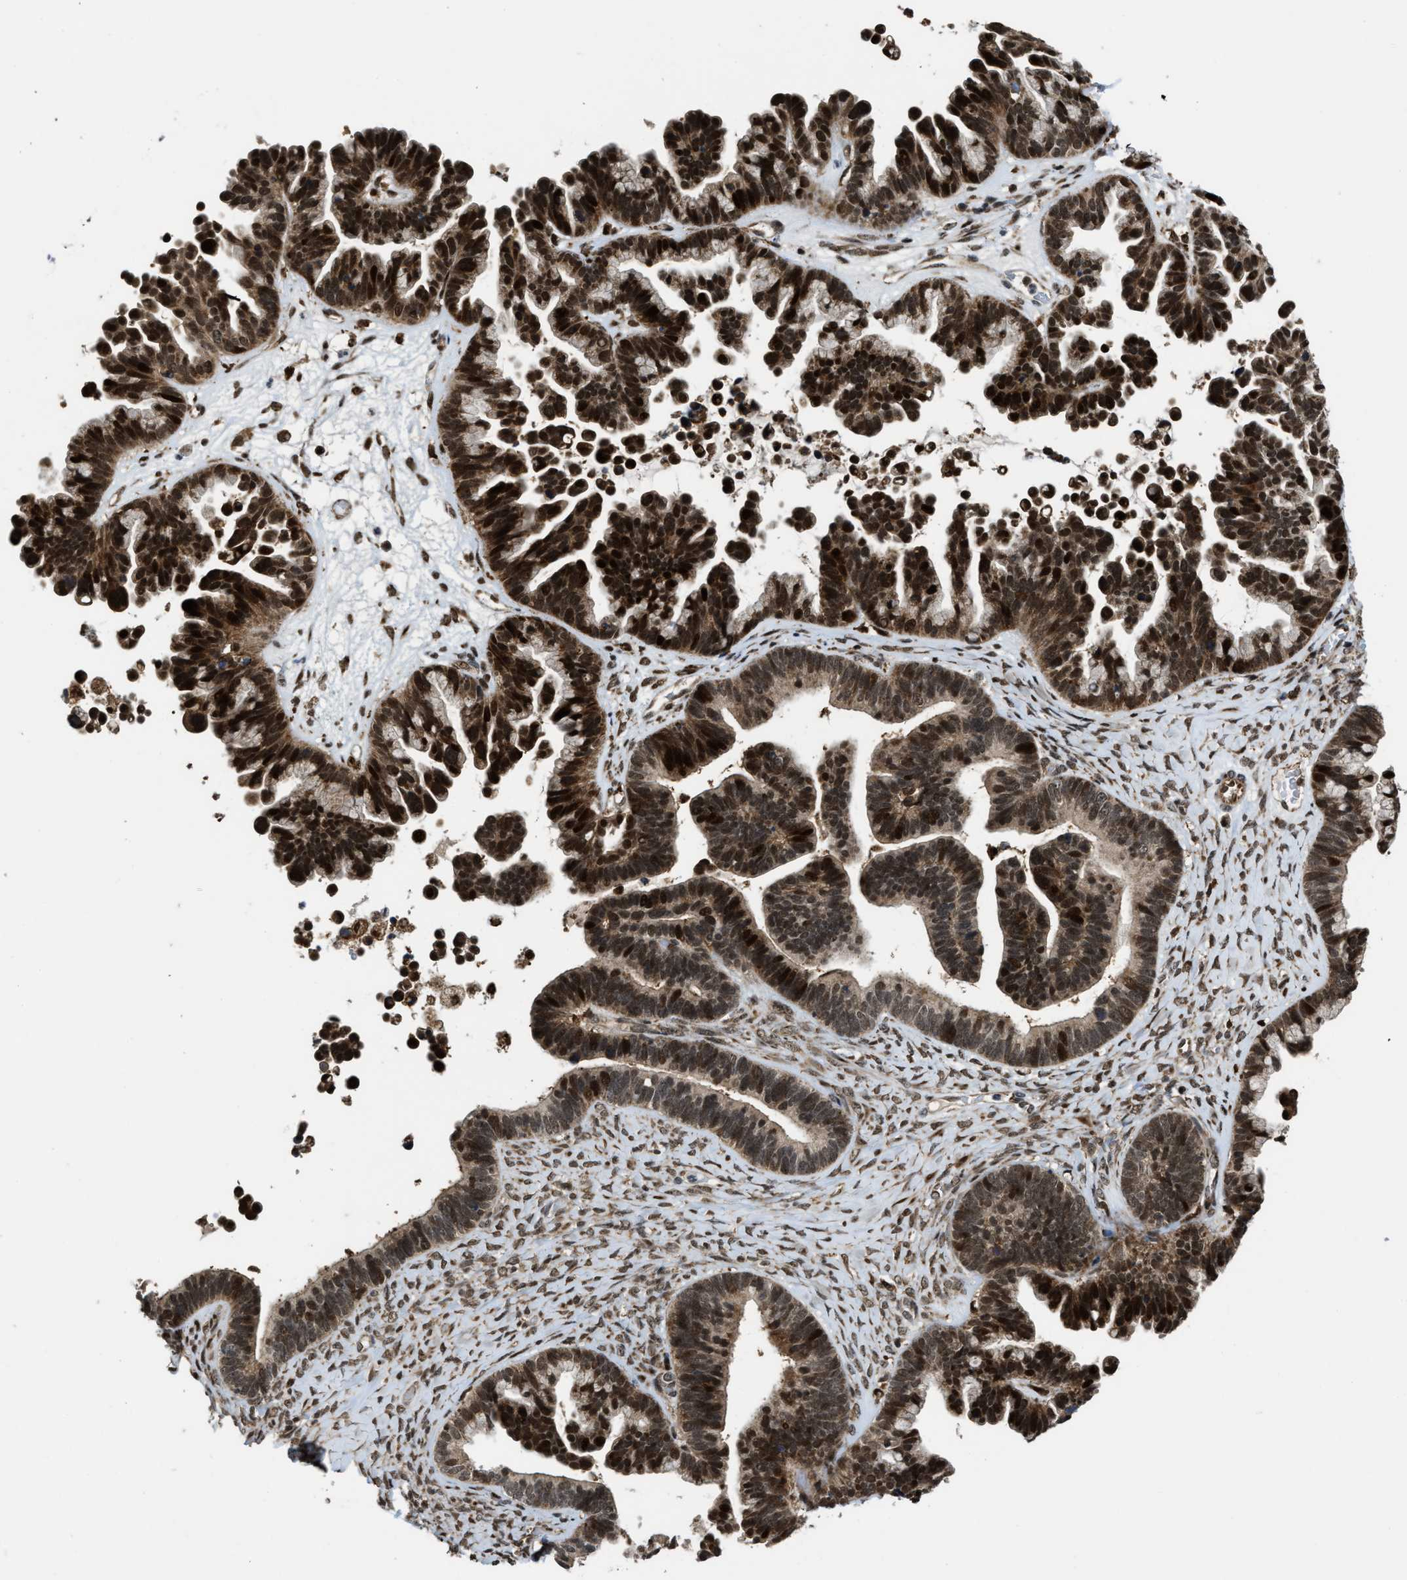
{"staining": {"intensity": "strong", "quantity": ">75%", "location": "cytoplasmic/membranous,nuclear"}, "tissue": "ovarian cancer", "cell_type": "Tumor cells", "image_type": "cancer", "snomed": [{"axis": "morphology", "description": "Cystadenocarcinoma, serous, NOS"}, {"axis": "topography", "description": "Ovary"}], "caption": "IHC staining of ovarian cancer (serous cystadenocarcinoma), which demonstrates high levels of strong cytoplasmic/membranous and nuclear staining in about >75% of tumor cells indicating strong cytoplasmic/membranous and nuclear protein staining. The staining was performed using DAB (3,3'-diaminobenzidine) (brown) for protein detection and nuclei were counterstained in hematoxylin (blue).", "gene": "ZNF250", "patient": {"sex": "female", "age": 56}}